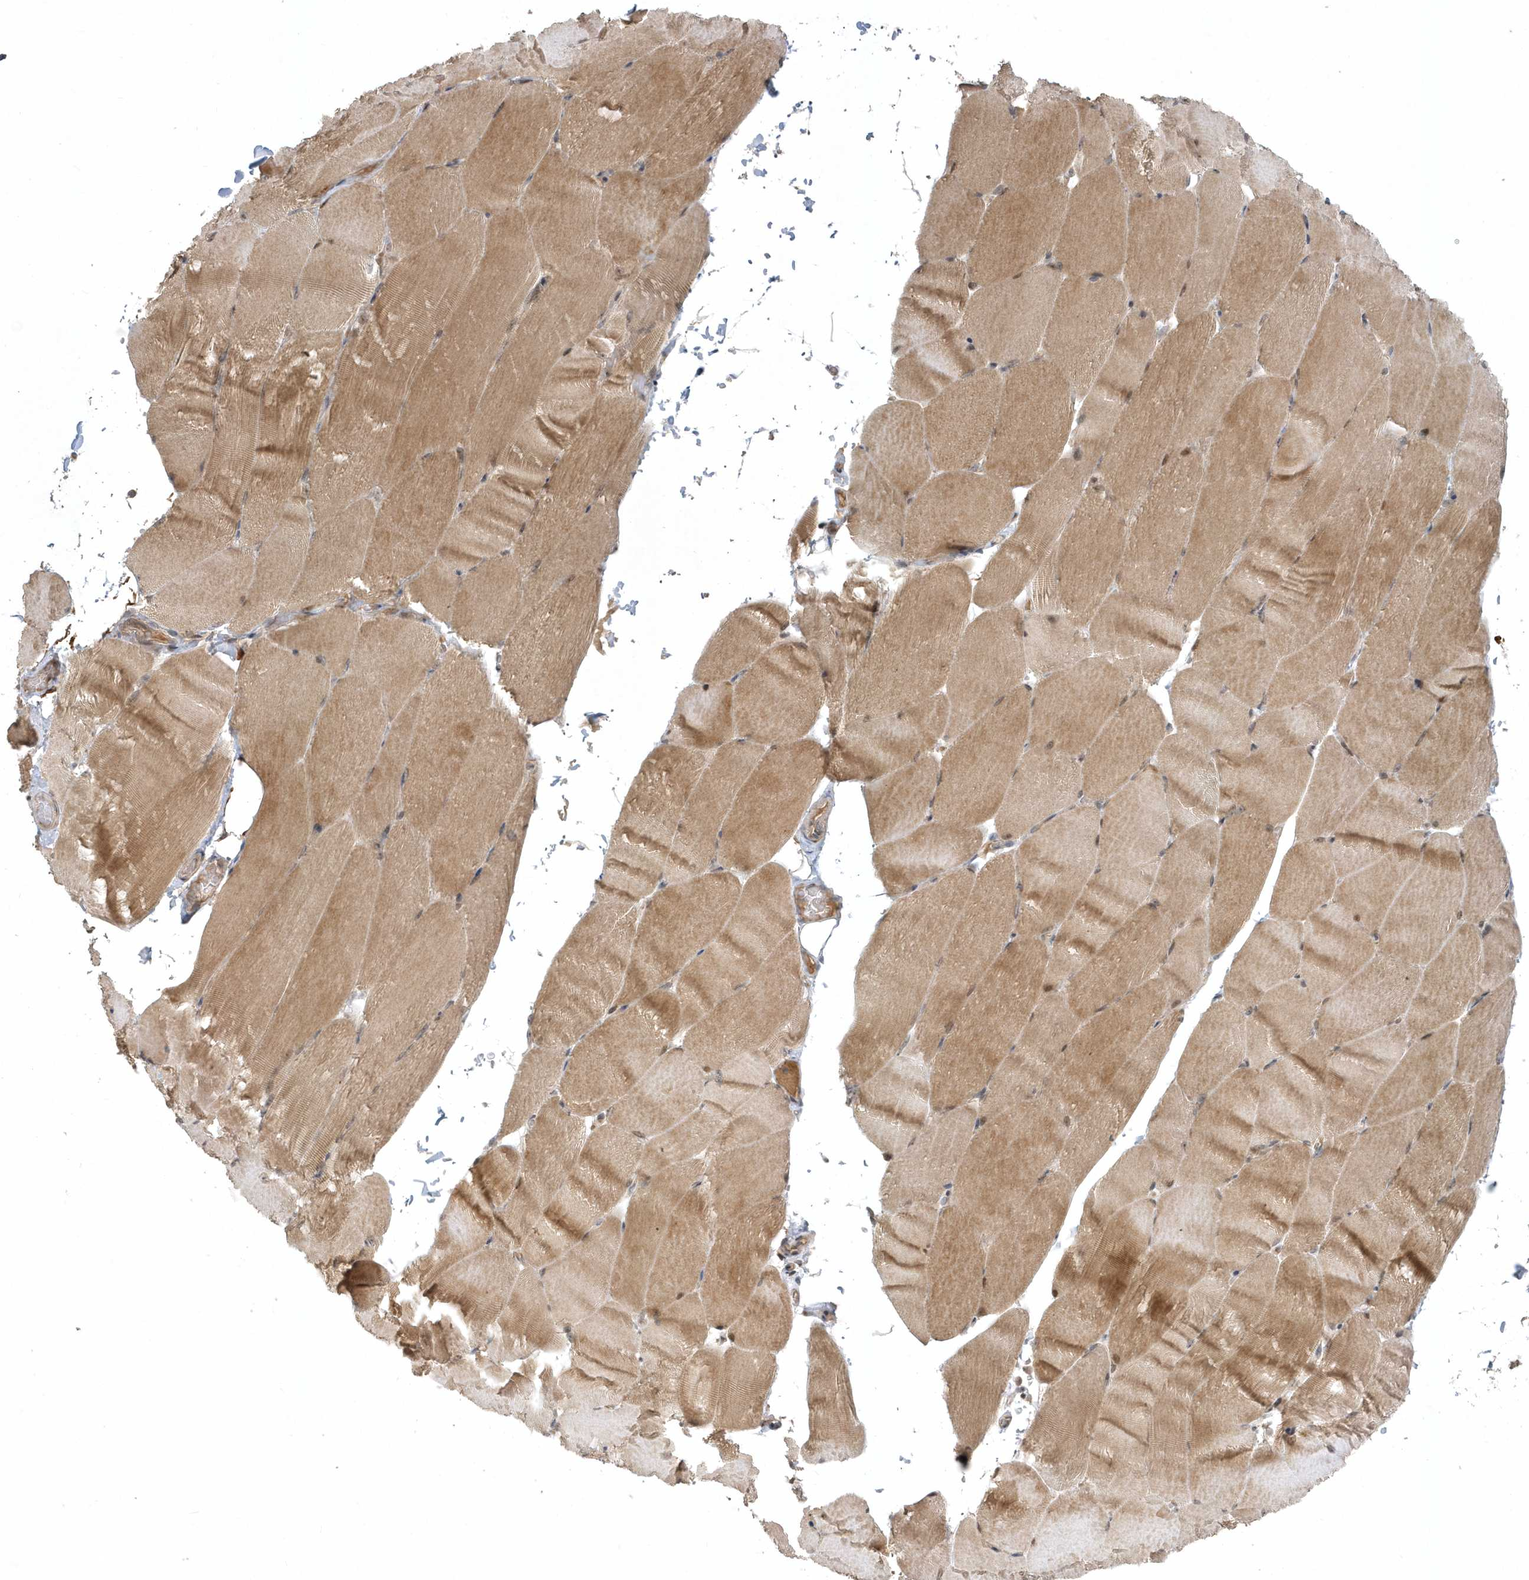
{"staining": {"intensity": "moderate", "quantity": ">75%", "location": "cytoplasmic/membranous"}, "tissue": "skeletal muscle", "cell_type": "Myocytes", "image_type": "normal", "snomed": [{"axis": "morphology", "description": "Normal tissue, NOS"}, {"axis": "topography", "description": "Skeletal muscle"}, {"axis": "topography", "description": "Parathyroid gland"}], "caption": "Brown immunohistochemical staining in normal human skeletal muscle reveals moderate cytoplasmic/membranous expression in about >75% of myocytes.", "gene": "TRAIP", "patient": {"sex": "female", "age": 37}}